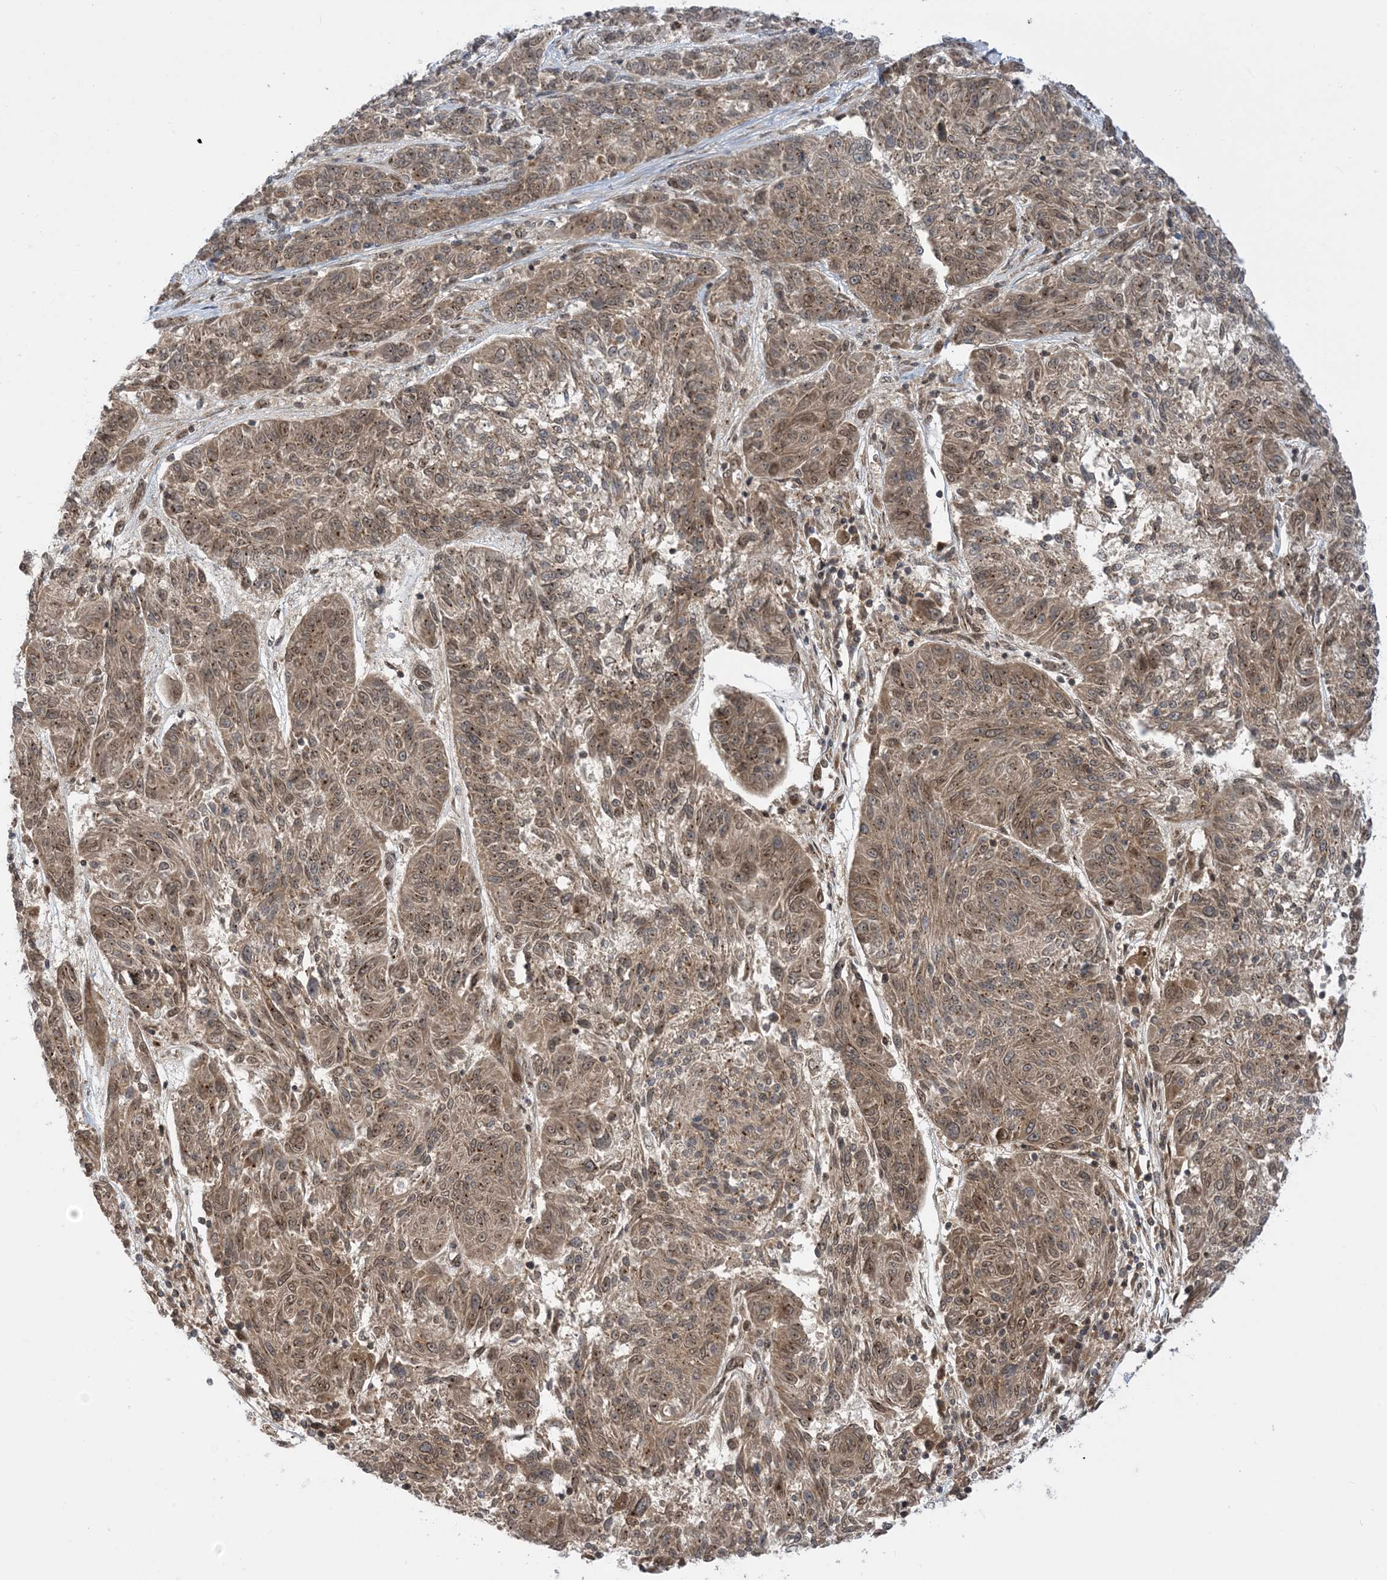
{"staining": {"intensity": "moderate", "quantity": ">75%", "location": "cytoplasmic/membranous"}, "tissue": "melanoma", "cell_type": "Tumor cells", "image_type": "cancer", "snomed": [{"axis": "morphology", "description": "Malignant melanoma, NOS"}, {"axis": "topography", "description": "Skin"}], "caption": "Immunohistochemical staining of malignant melanoma displays moderate cytoplasmic/membranous protein staining in about >75% of tumor cells. The staining is performed using DAB brown chromogen to label protein expression. The nuclei are counter-stained blue using hematoxylin.", "gene": "CASP4", "patient": {"sex": "male", "age": 53}}